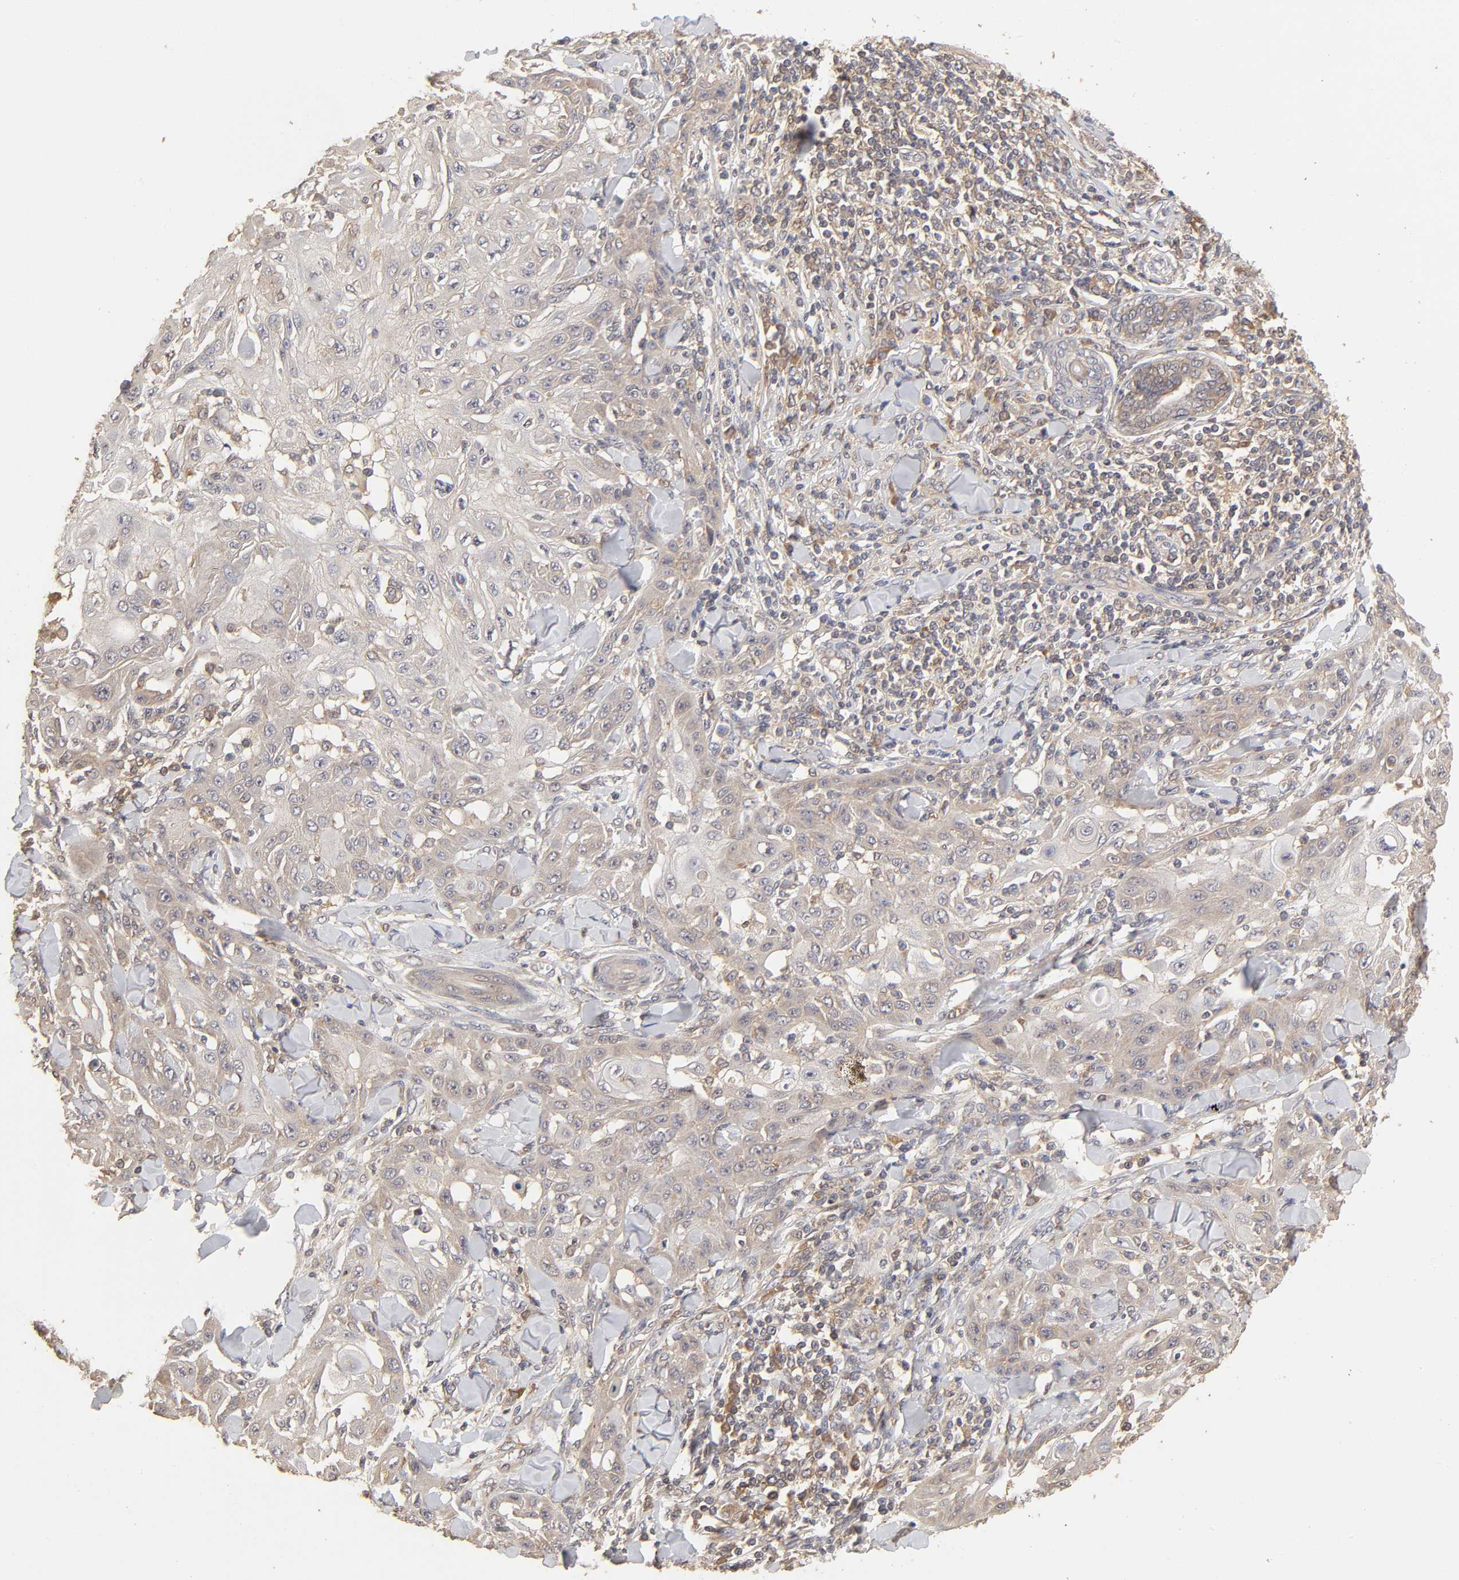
{"staining": {"intensity": "weak", "quantity": "<25%", "location": "cytoplasmic/membranous"}, "tissue": "skin cancer", "cell_type": "Tumor cells", "image_type": "cancer", "snomed": [{"axis": "morphology", "description": "Squamous cell carcinoma, NOS"}, {"axis": "topography", "description": "Skin"}], "caption": "The IHC image has no significant staining in tumor cells of squamous cell carcinoma (skin) tissue.", "gene": "AP1G2", "patient": {"sex": "male", "age": 24}}